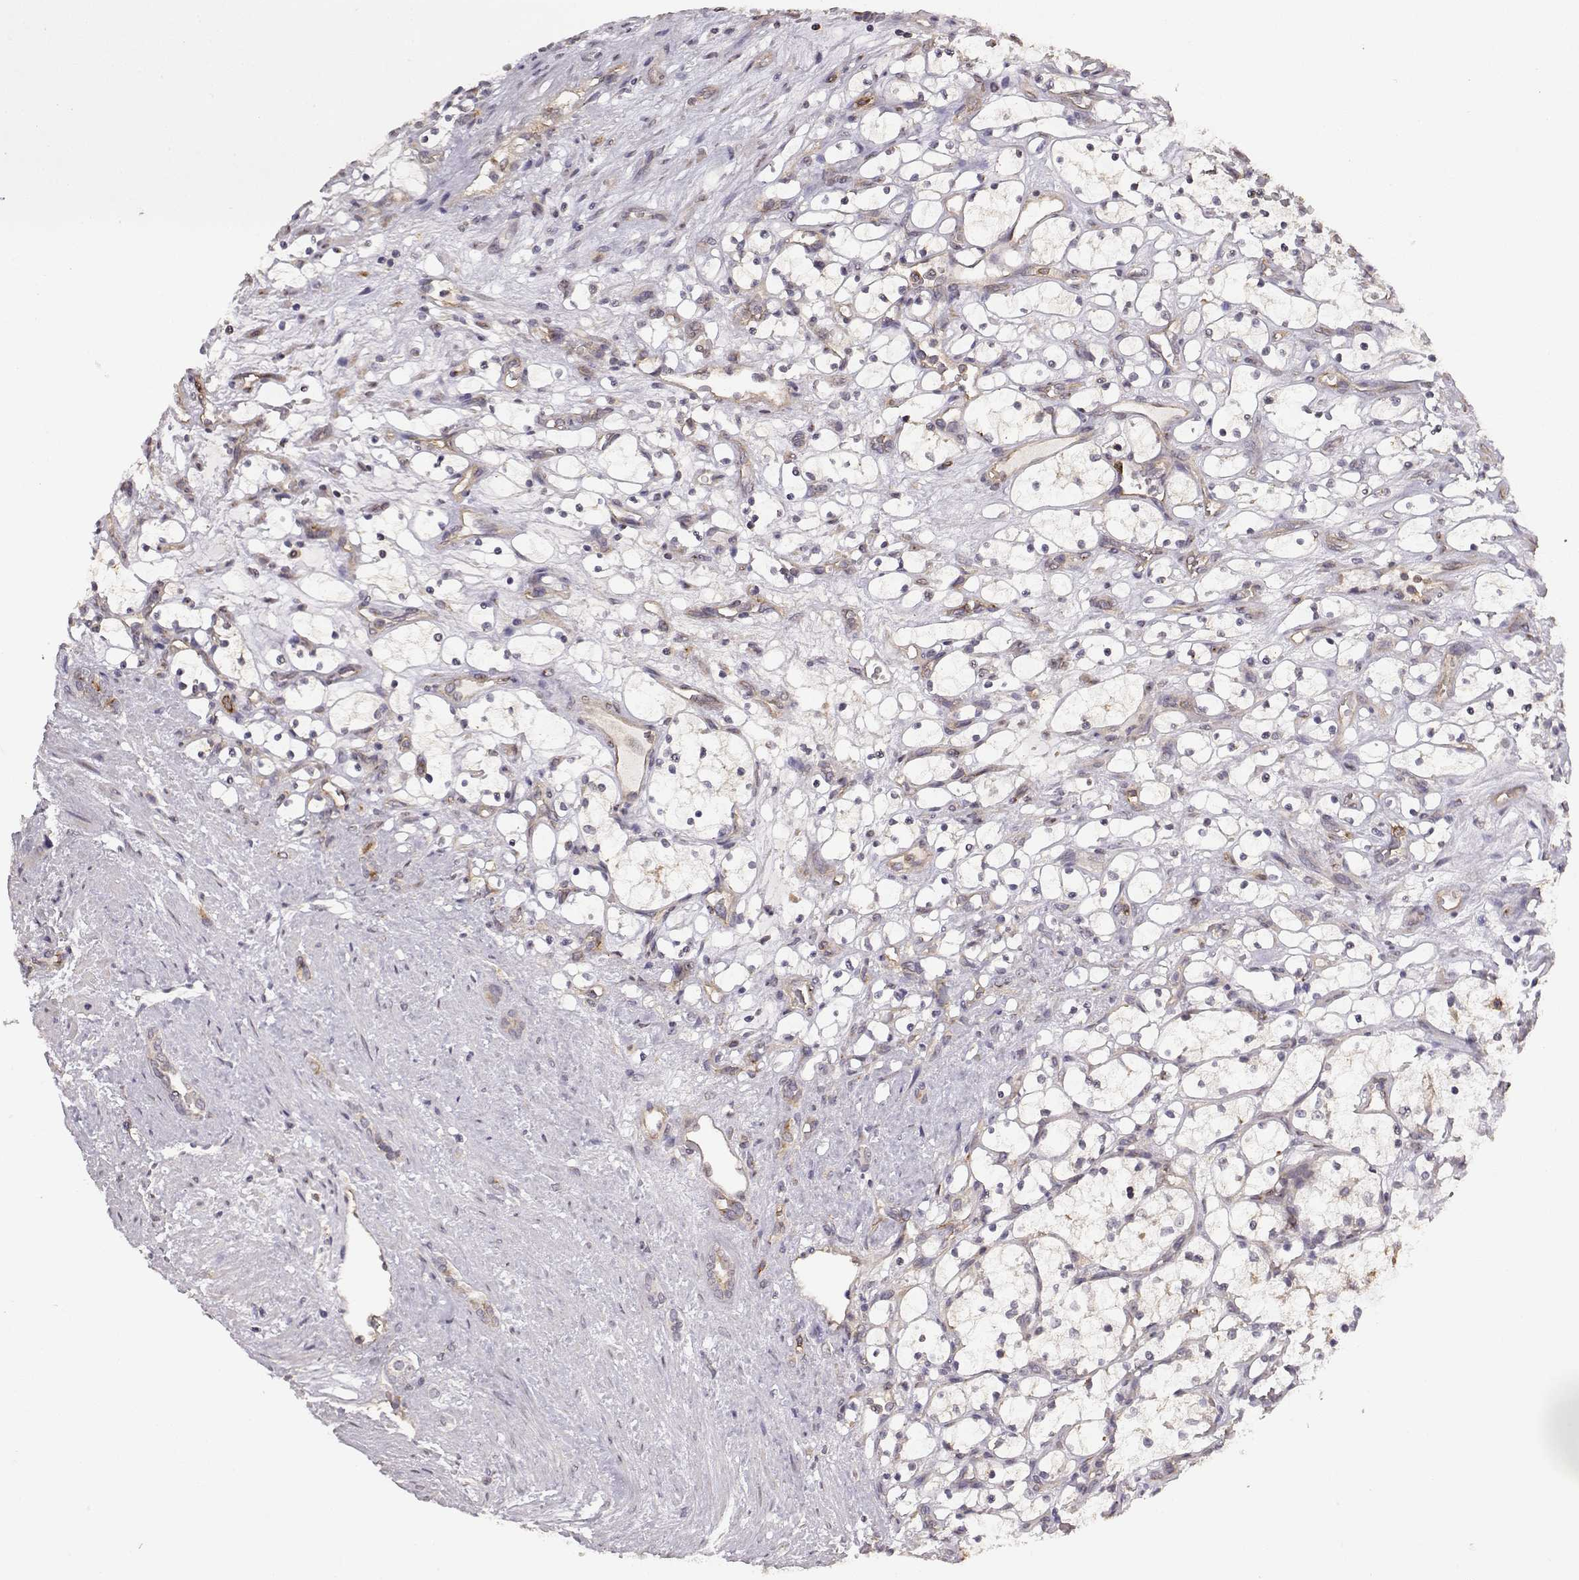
{"staining": {"intensity": "negative", "quantity": "none", "location": "none"}, "tissue": "renal cancer", "cell_type": "Tumor cells", "image_type": "cancer", "snomed": [{"axis": "morphology", "description": "Adenocarcinoma, NOS"}, {"axis": "topography", "description": "Kidney"}], "caption": "An image of adenocarcinoma (renal) stained for a protein demonstrates no brown staining in tumor cells. Nuclei are stained in blue.", "gene": "IFITM1", "patient": {"sex": "female", "age": 69}}